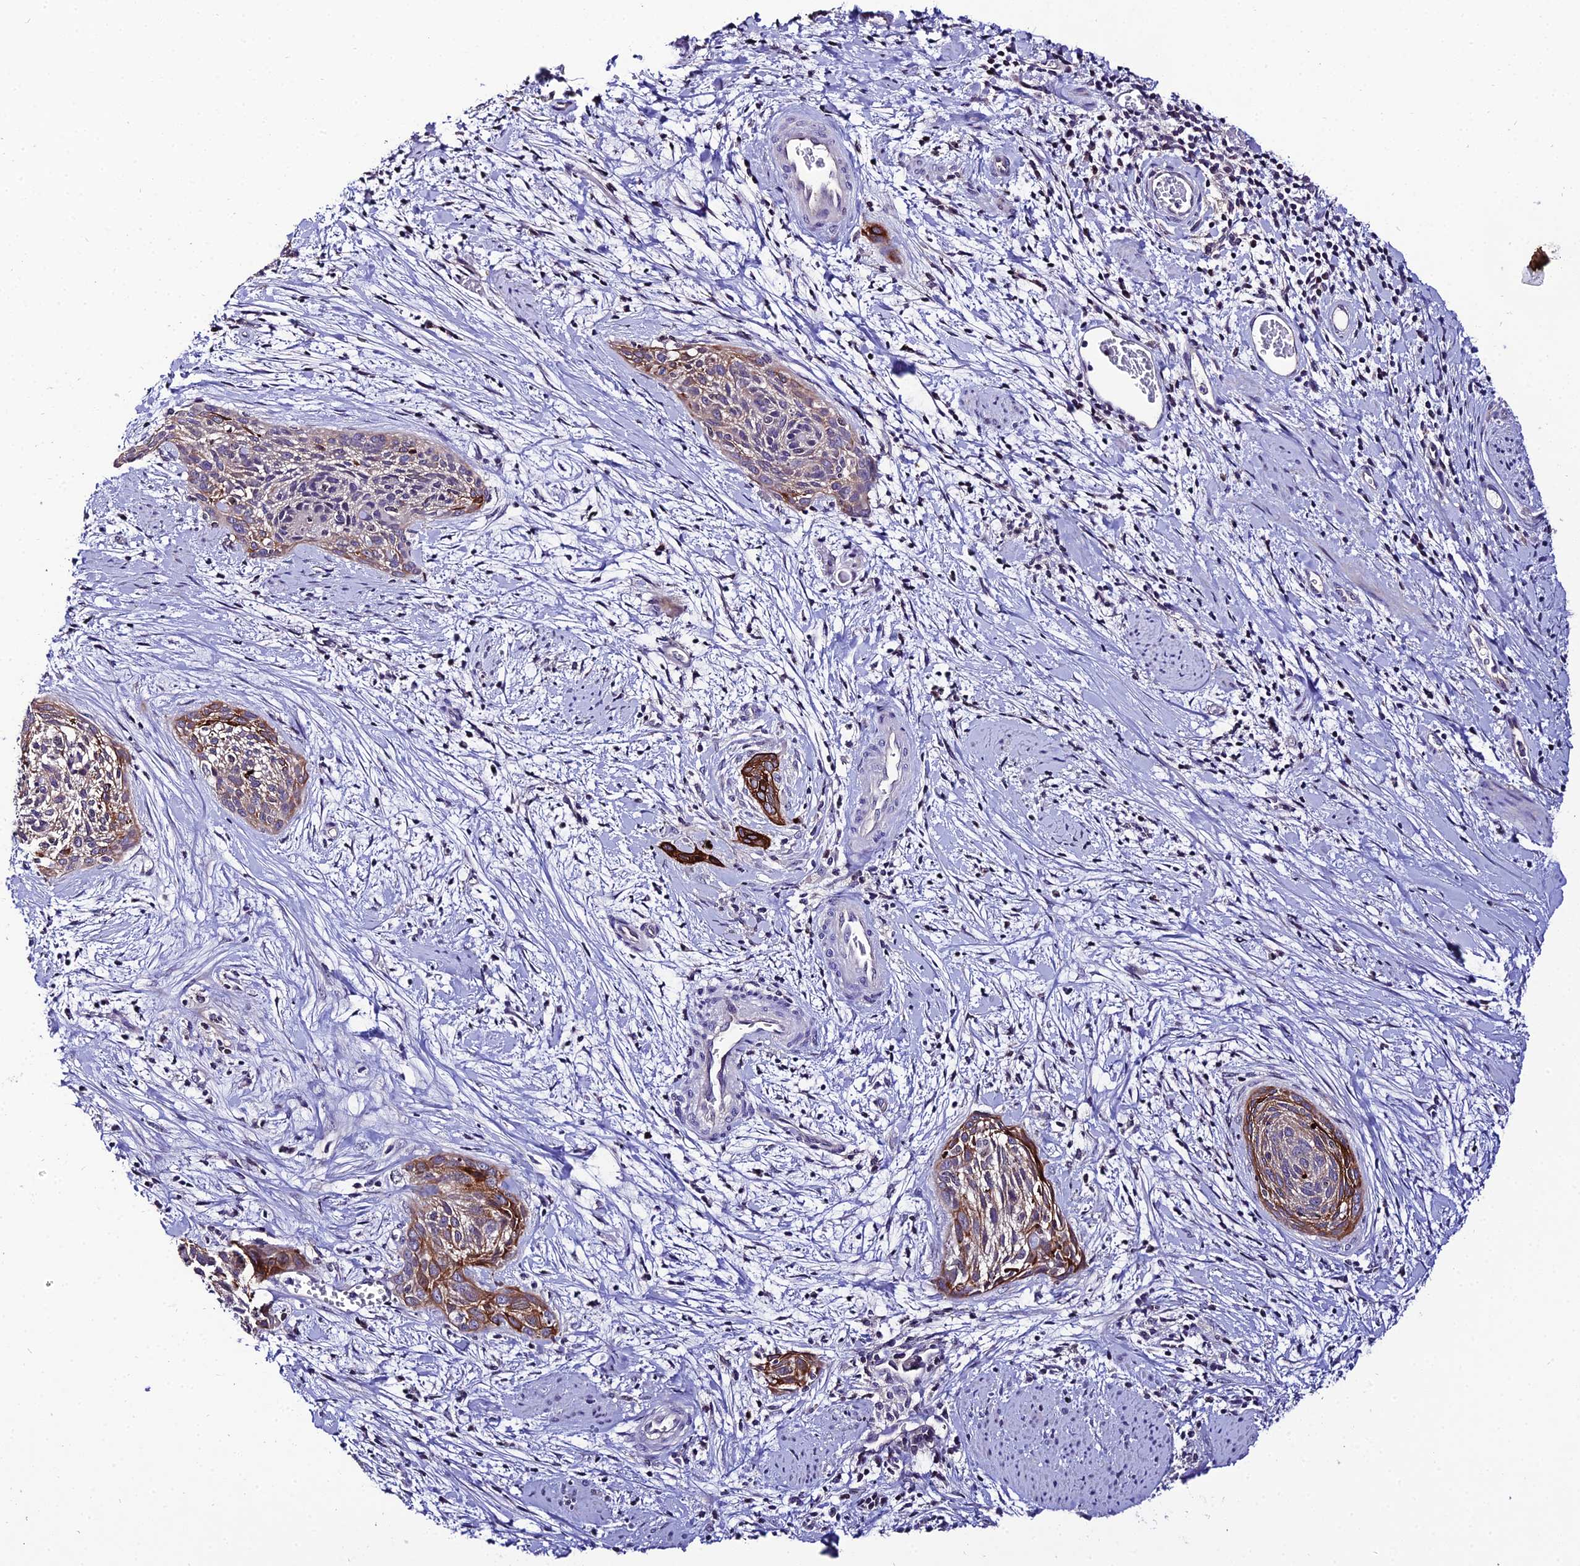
{"staining": {"intensity": "strong", "quantity": "<25%", "location": "cytoplasmic/membranous"}, "tissue": "cervical cancer", "cell_type": "Tumor cells", "image_type": "cancer", "snomed": [{"axis": "morphology", "description": "Squamous cell carcinoma, NOS"}, {"axis": "topography", "description": "Cervix"}], "caption": "Immunohistochemistry photomicrograph of neoplastic tissue: human squamous cell carcinoma (cervical) stained using IHC demonstrates medium levels of strong protein expression localized specifically in the cytoplasmic/membranous of tumor cells, appearing as a cytoplasmic/membranous brown color.", "gene": "SHQ1", "patient": {"sex": "female", "age": 55}}